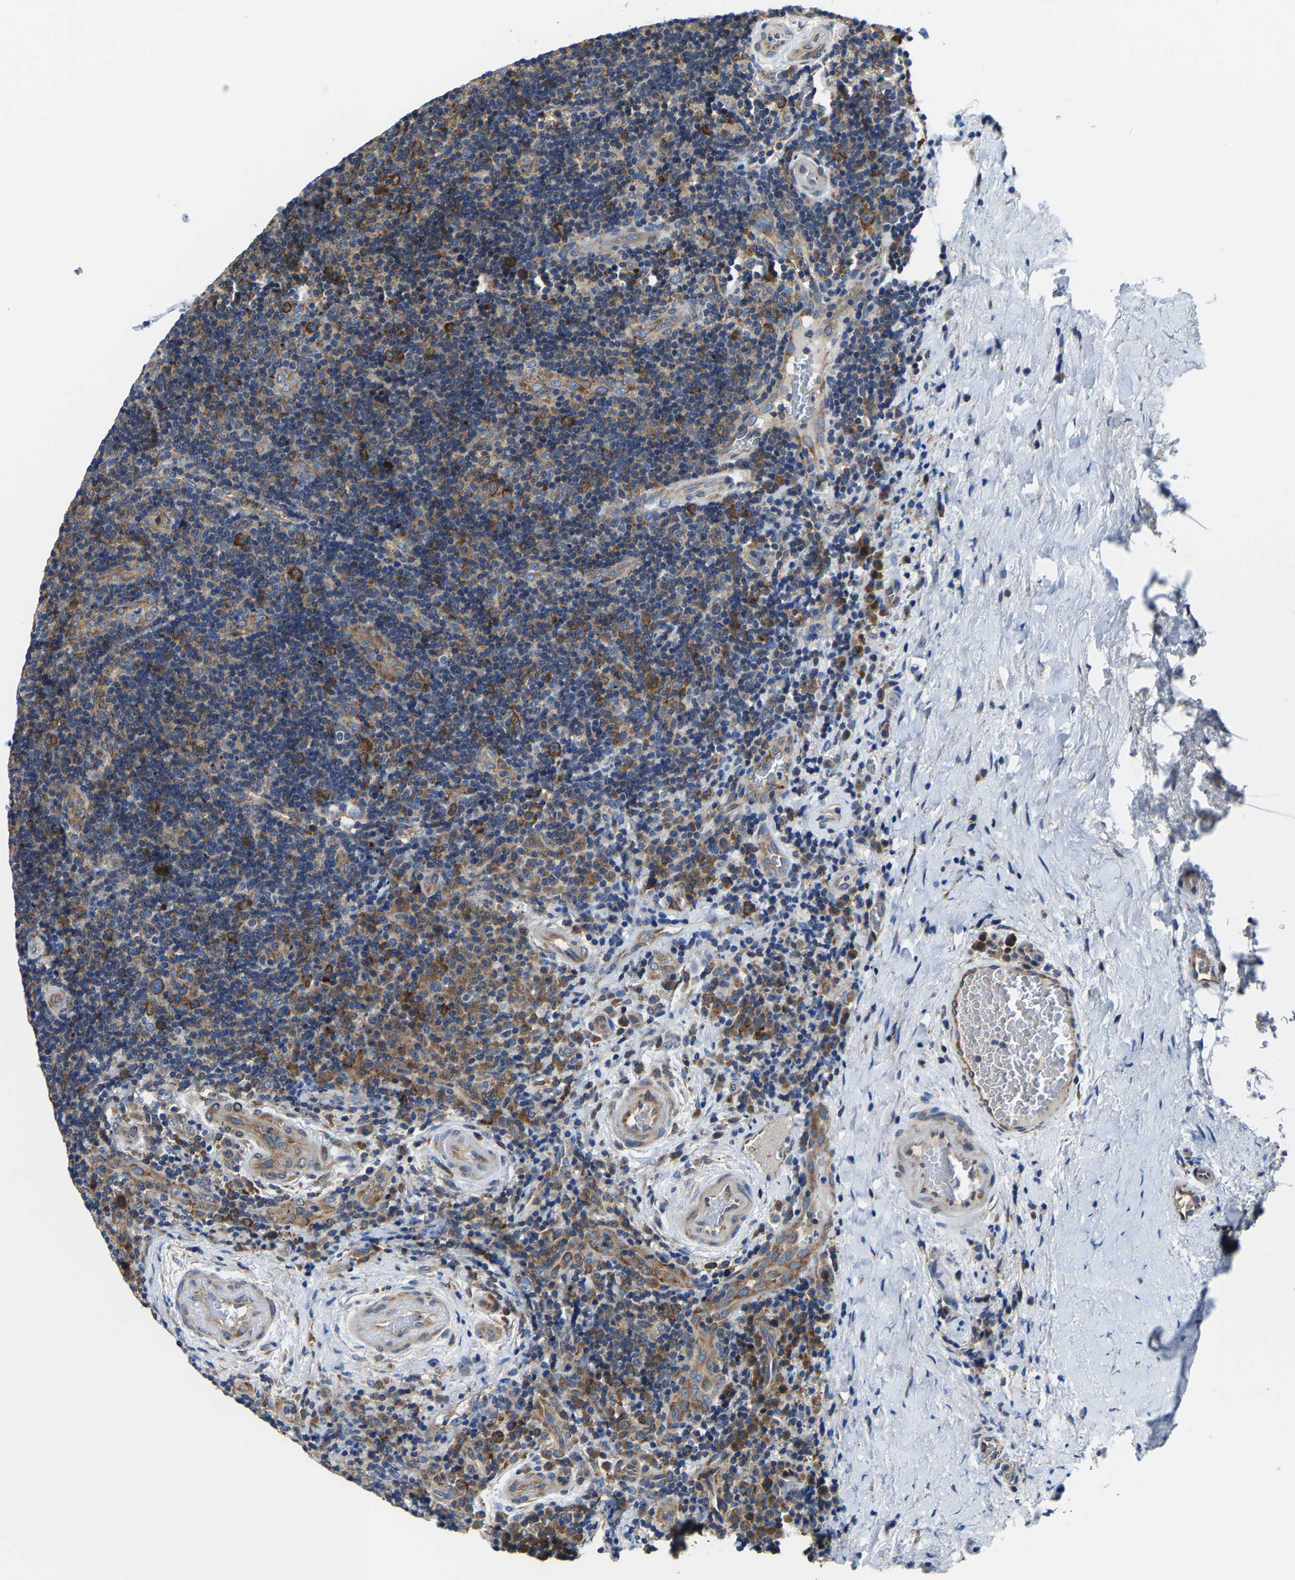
{"staining": {"intensity": "moderate", "quantity": "25%-75%", "location": "cytoplasmic/membranous"}, "tissue": "lymphoma", "cell_type": "Tumor cells", "image_type": "cancer", "snomed": [{"axis": "morphology", "description": "Malignant lymphoma, non-Hodgkin's type, High grade"}, {"axis": "topography", "description": "Tonsil"}], "caption": "This histopathology image displays immunohistochemistry (IHC) staining of high-grade malignant lymphoma, non-Hodgkin's type, with medium moderate cytoplasmic/membranous staining in about 25%-75% of tumor cells.", "gene": "G3BP2", "patient": {"sex": "female", "age": 36}}